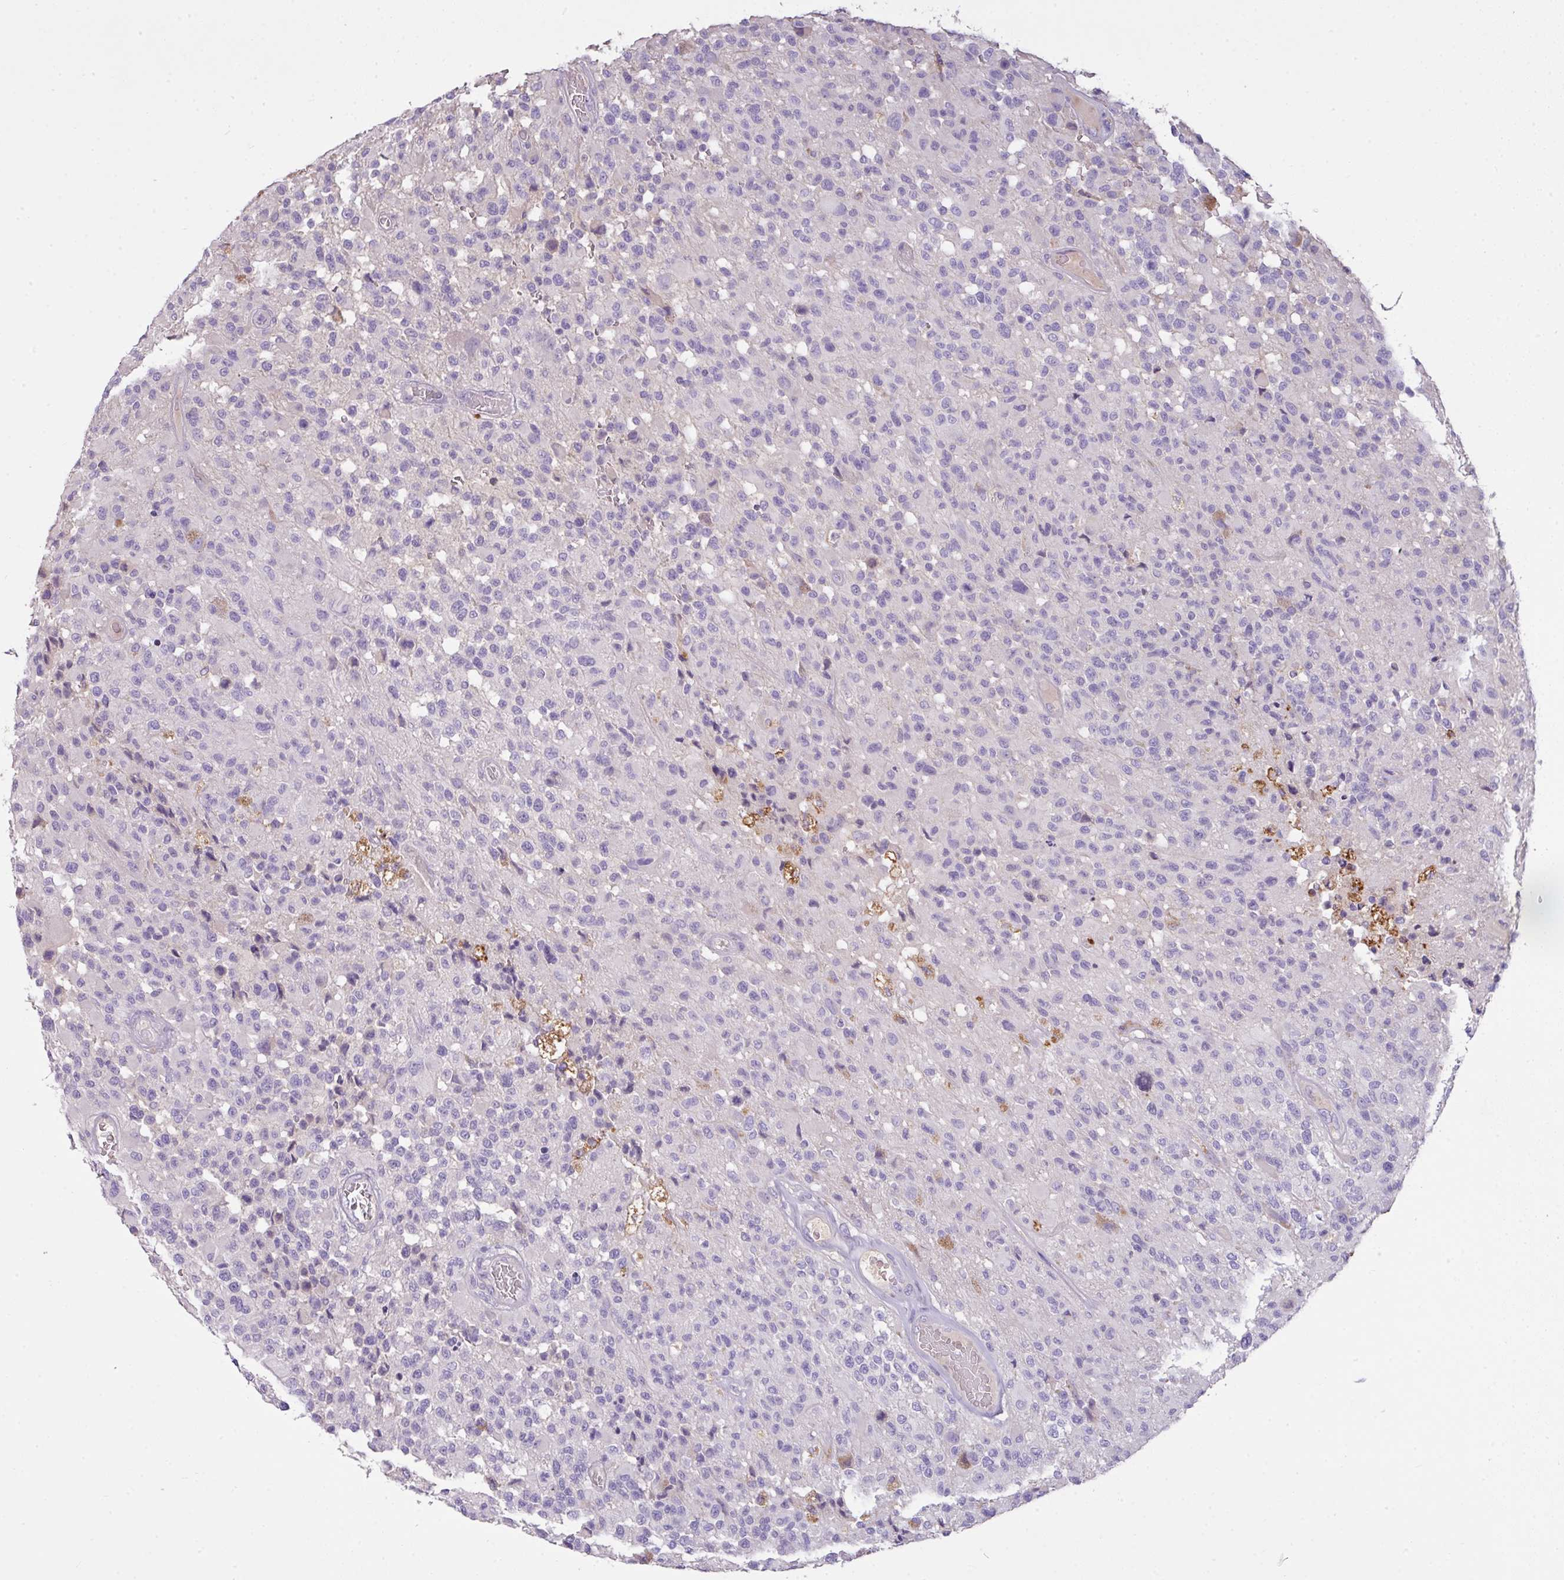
{"staining": {"intensity": "negative", "quantity": "none", "location": "none"}, "tissue": "glioma", "cell_type": "Tumor cells", "image_type": "cancer", "snomed": [{"axis": "morphology", "description": "Glioma, malignant, High grade"}, {"axis": "morphology", "description": "Glioblastoma, NOS"}, {"axis": "topography", "description": "Brain"}], "caption": "The micrograph demonstrates no staining of tumor cells in glioma.", "gene": "OR6C6", "patient": {"sex": "male", "age": 60}}